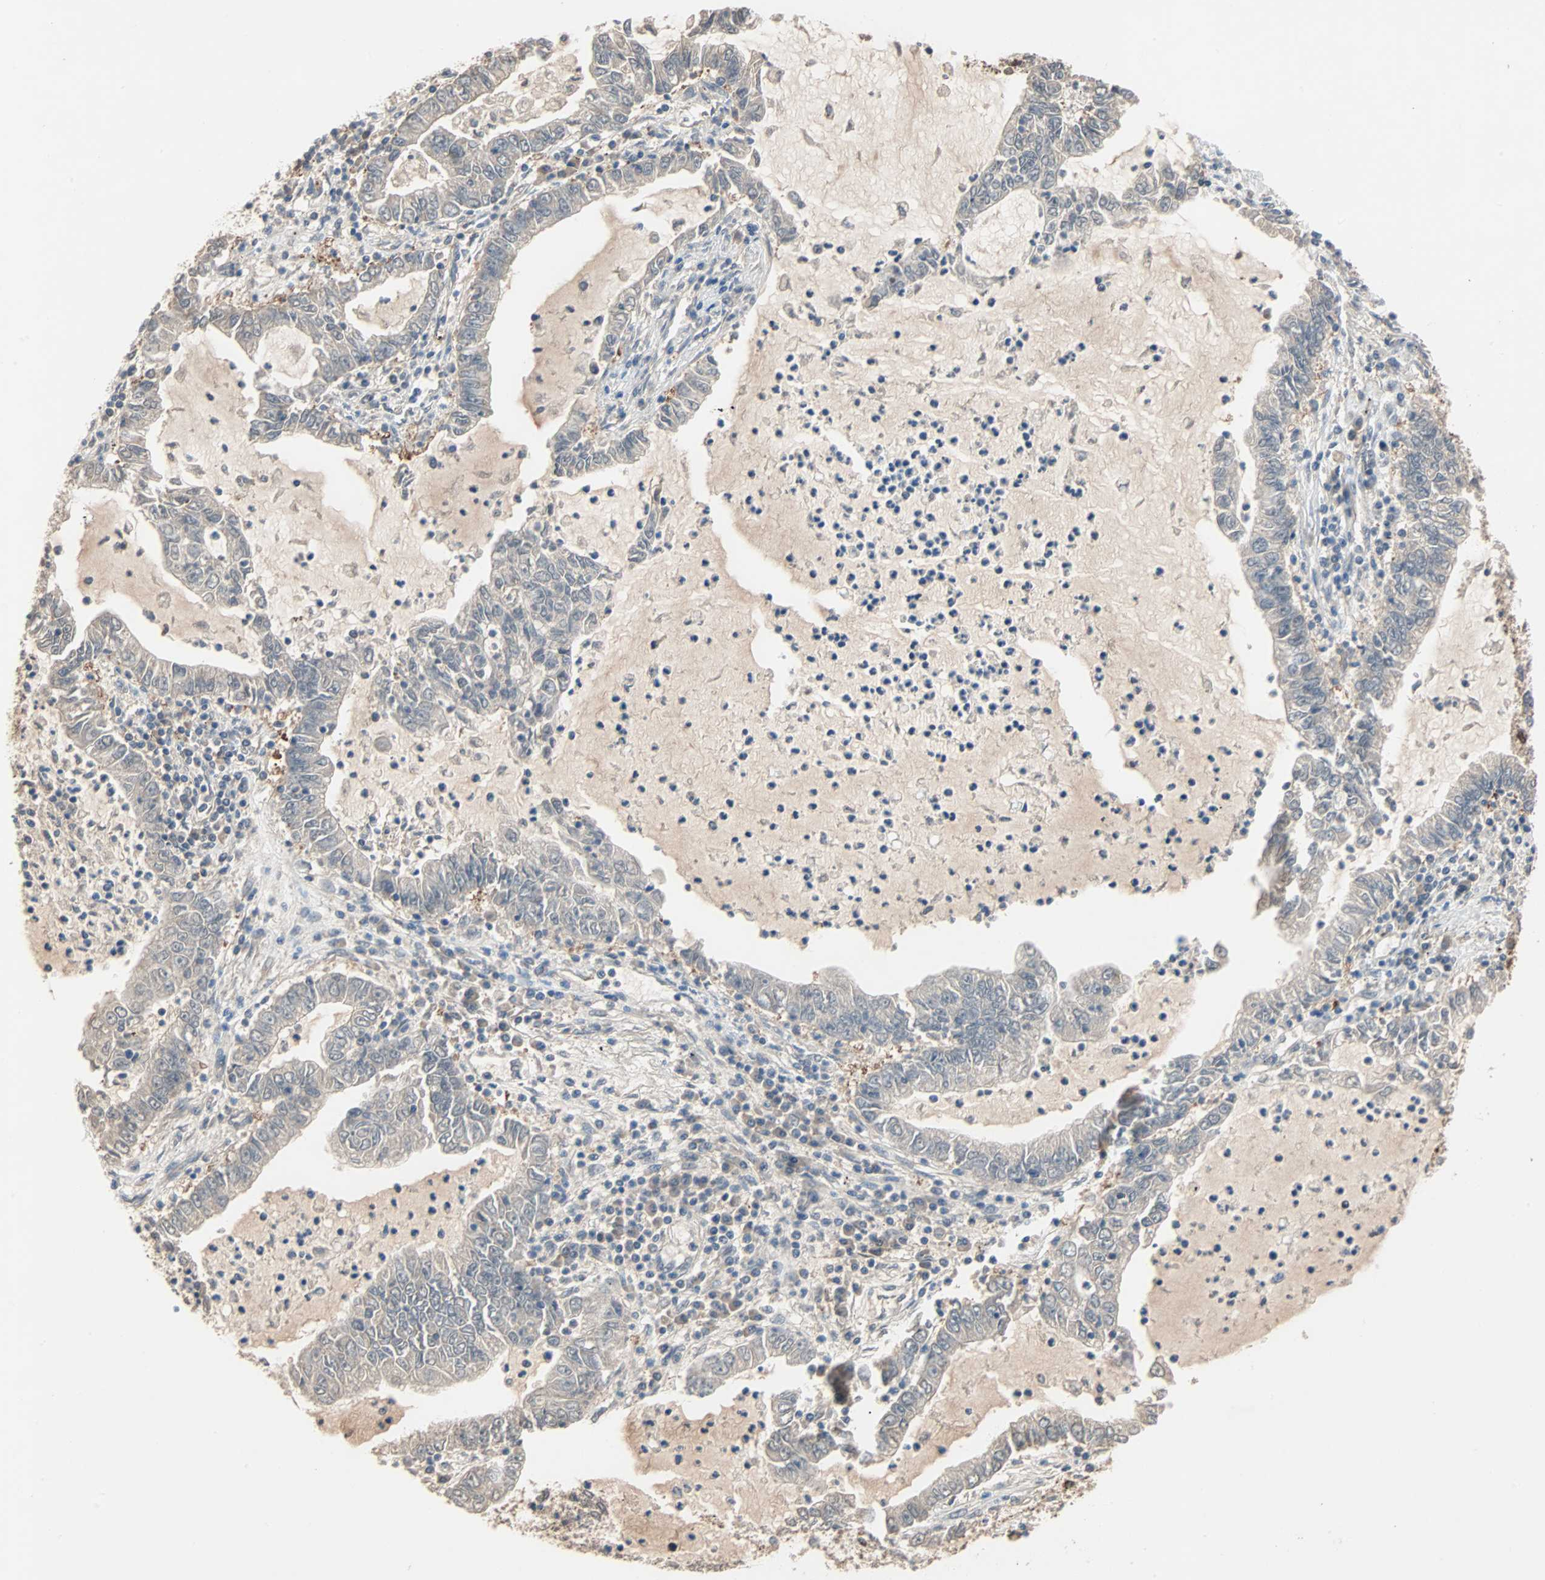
{"staining": {"intensity": "weak", "quantity": "25%-75%", "location": "cytoplasmic/membranous"}, "tissue": "lung cancer", "cell_type": "Tumor cells", "image_type": "cancer", "snomed": [{"axis": "morphology", "description": "Adenocarcinoma, NOS"}, {"axis": "topography", "description": "Lung"}], "caption": "Protein positivity by immunohistochemistry (IHC) shows weak cytoplasmic/membranous expression in about 25%-75% of tumor cells in lung cancer (adenocarcinoma).", "gene": "TNFRSF12A", "patient": {"sex": "female", "age": 51}}